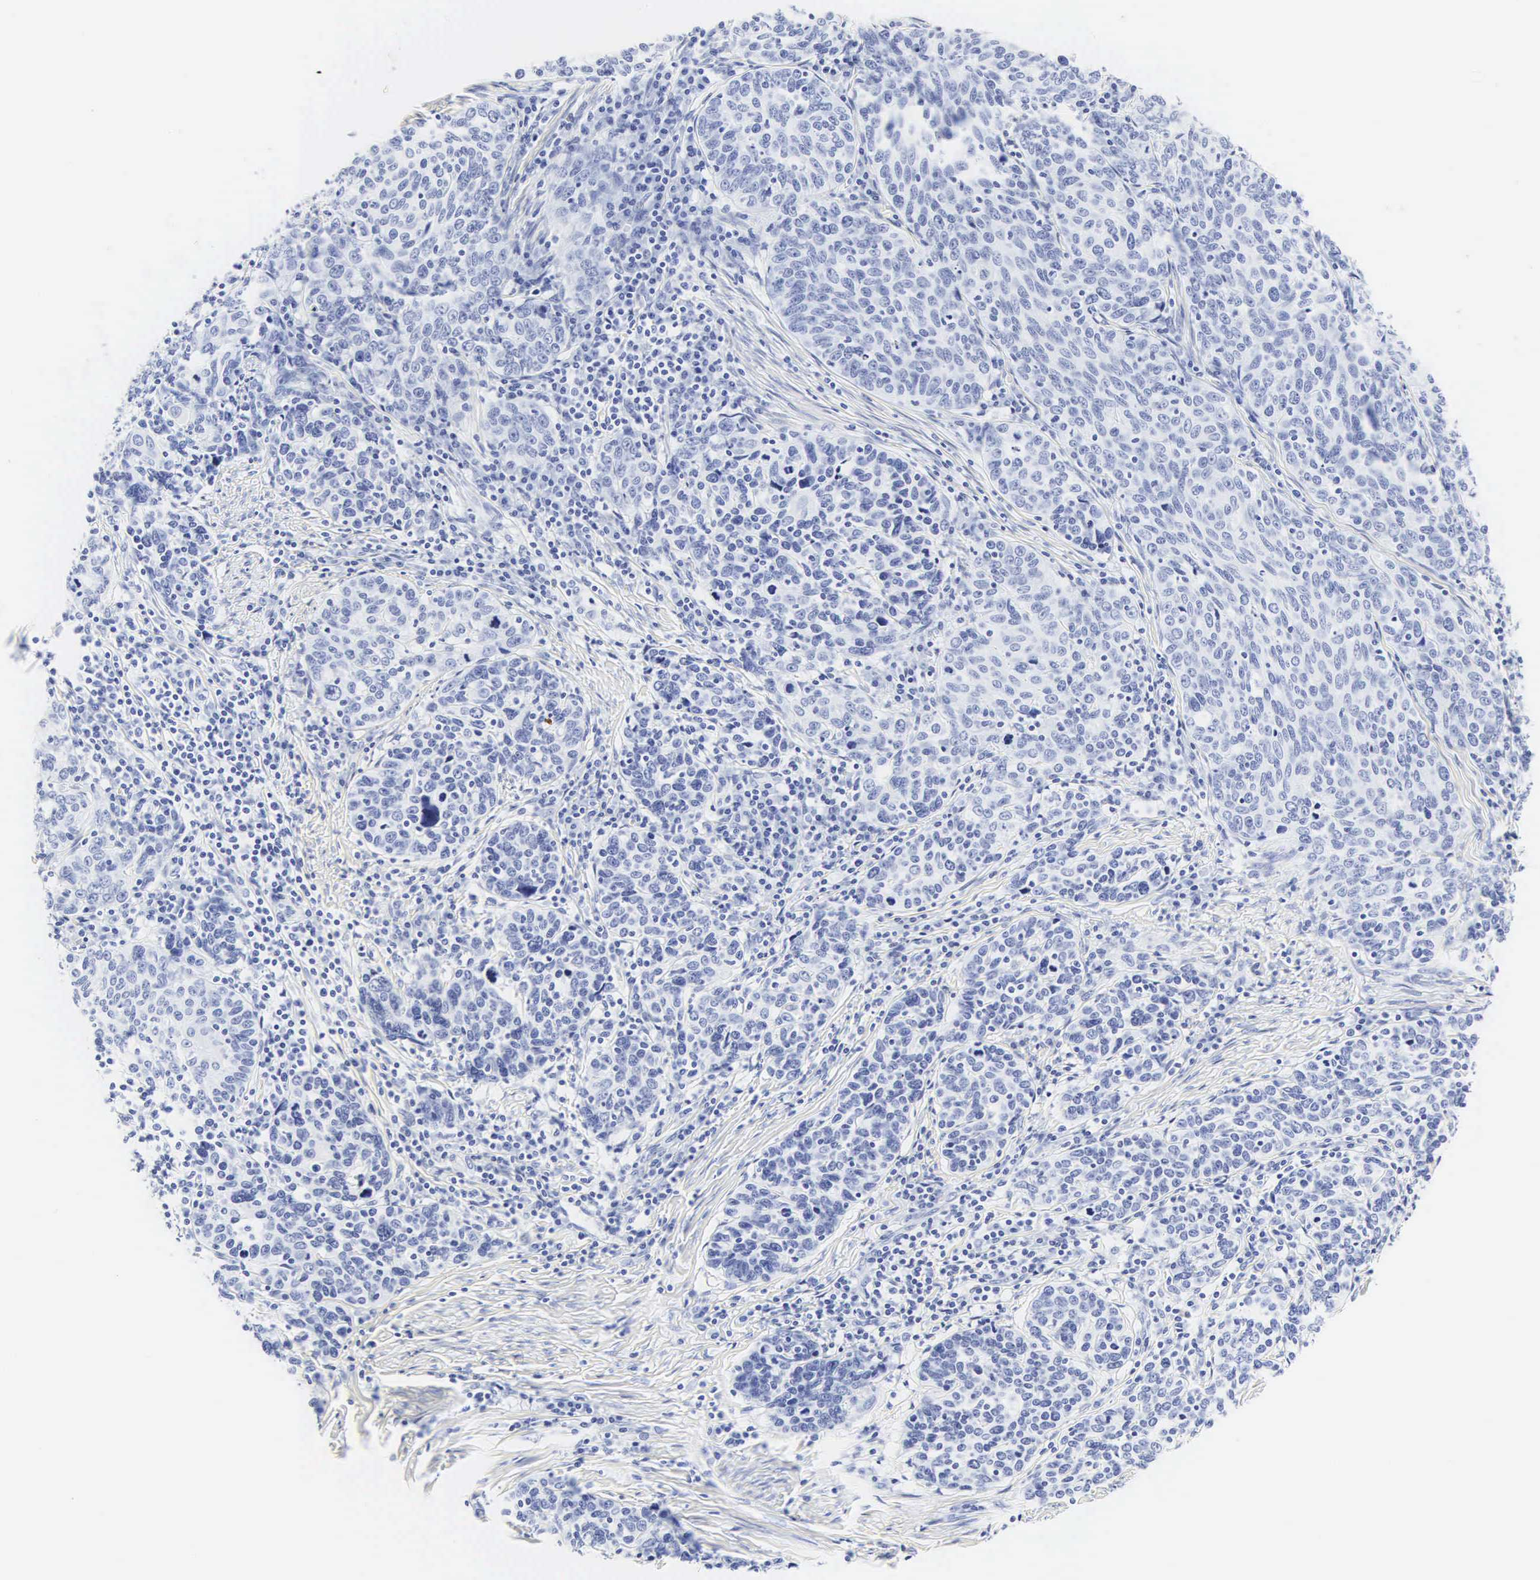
{"staining": {"intensity": "negative", "quantity": "none", "location": "none"}, "tissue": "cervical cancer", "cell_type": "Tumor cells", "image_type": "cancer", "snomed": [{"axis": "morphology", "description": "Squamous cell carcinoma, NOS"}, {"axis": "topography", "description": "Cervix"}], "caption": "IHC of human cervical squamous cell carcinoma exhibits no staining in tumor cells.", "gene": "CGB3", "patient": {"sex": "female", "age": 41}}